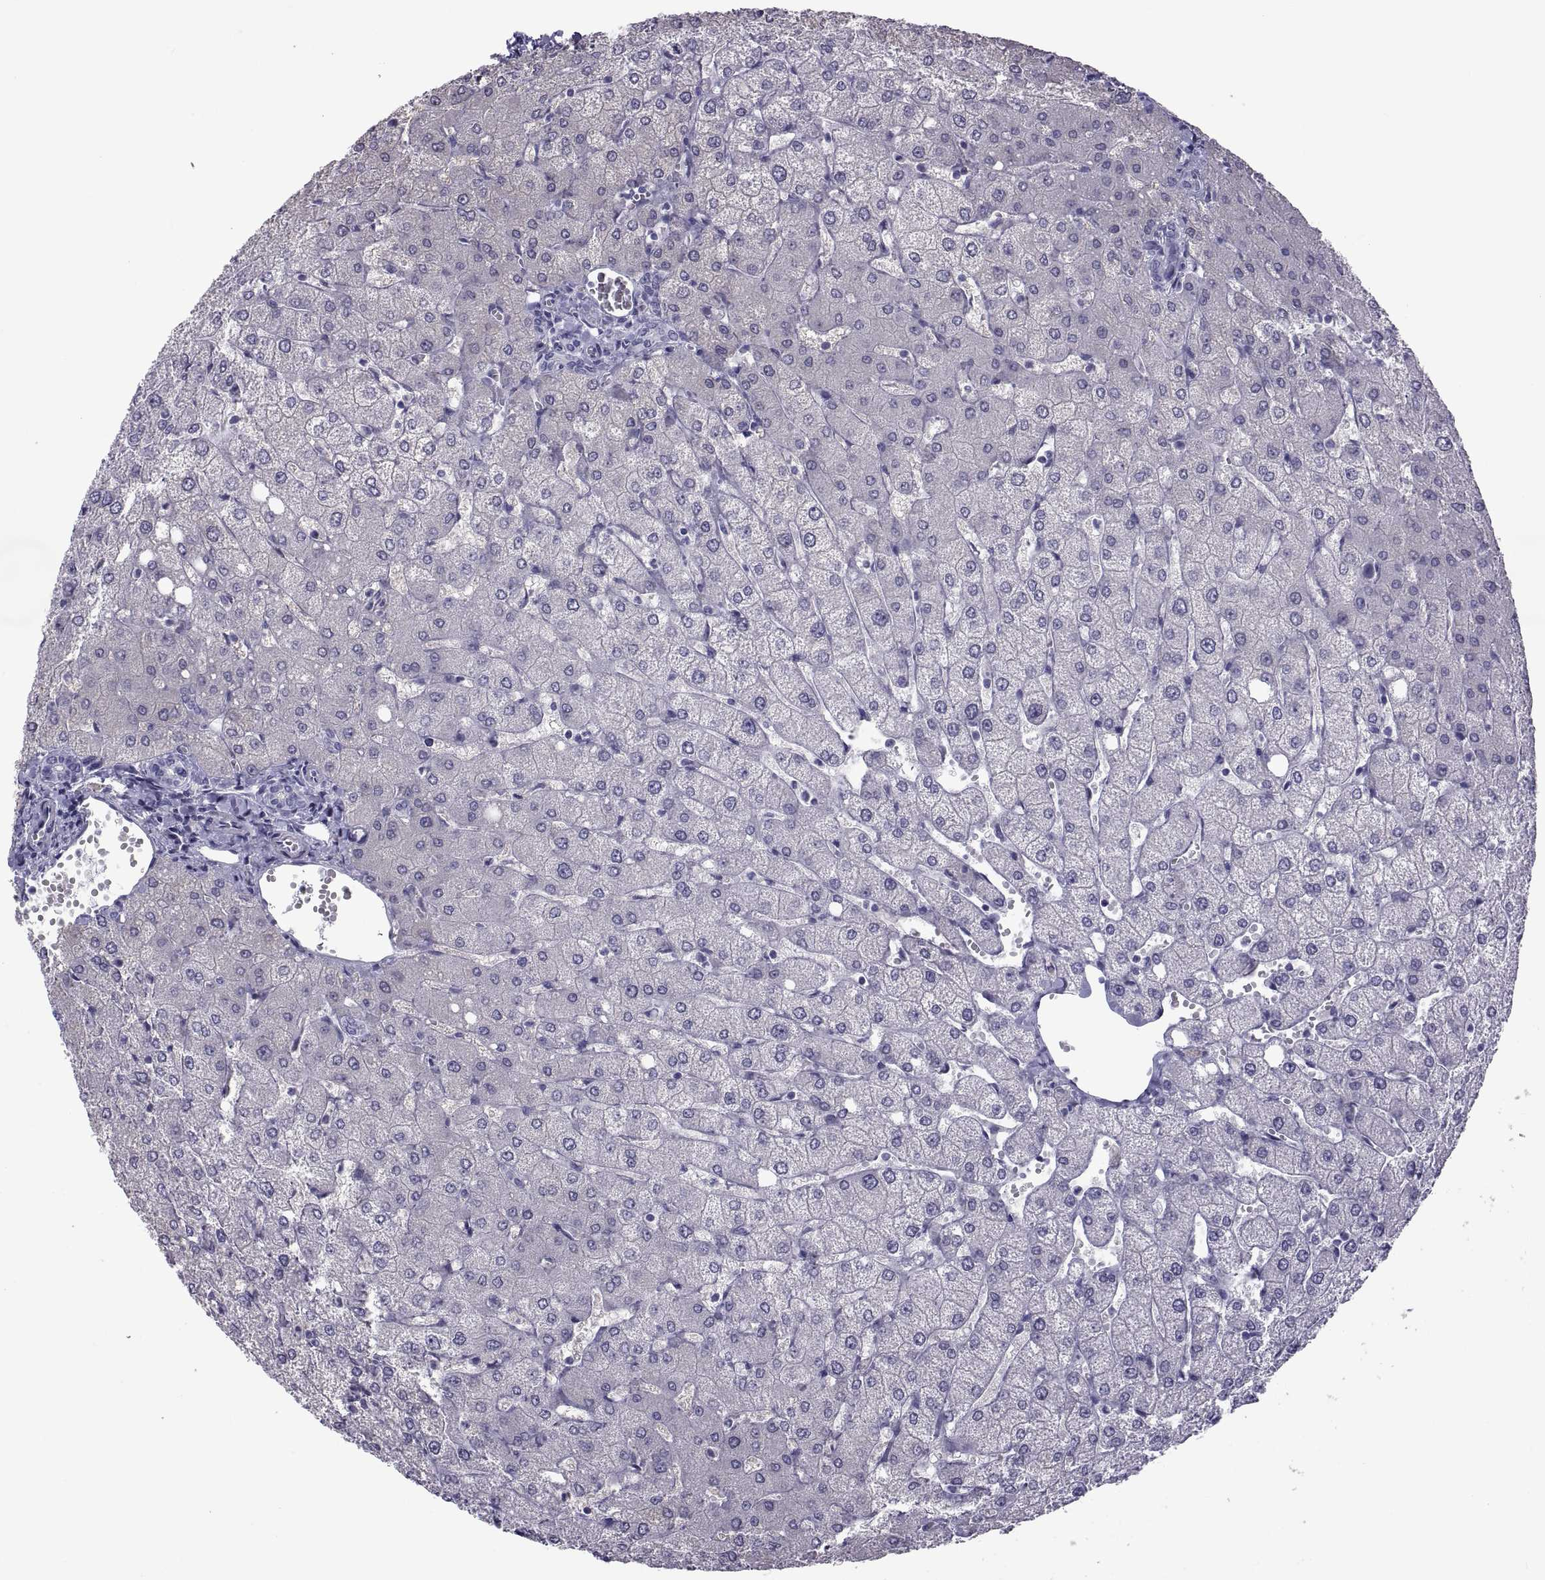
{"staining": {"intensity": "negative", "quantity": "none", "location": "none"}, "tissue": "liver", "cell_type": "Cholangiocytes", "image_type": "normal", "snomed": [{"axis": "morphology", "description": "Normal tissue, NOS"}, {"axis": "topography", "description": "Liver"}], "caption": "This micrograph is of unremarkable liver stained with immunohistochemistry to label a protein in brown with the nuclei are counter-stained blue. There is no expression in cholangiocytes. (DAB immunohistochemistry, high magnification).", "gene": "MAGEB1", "patient": {"sex": "female", "age": 54}}